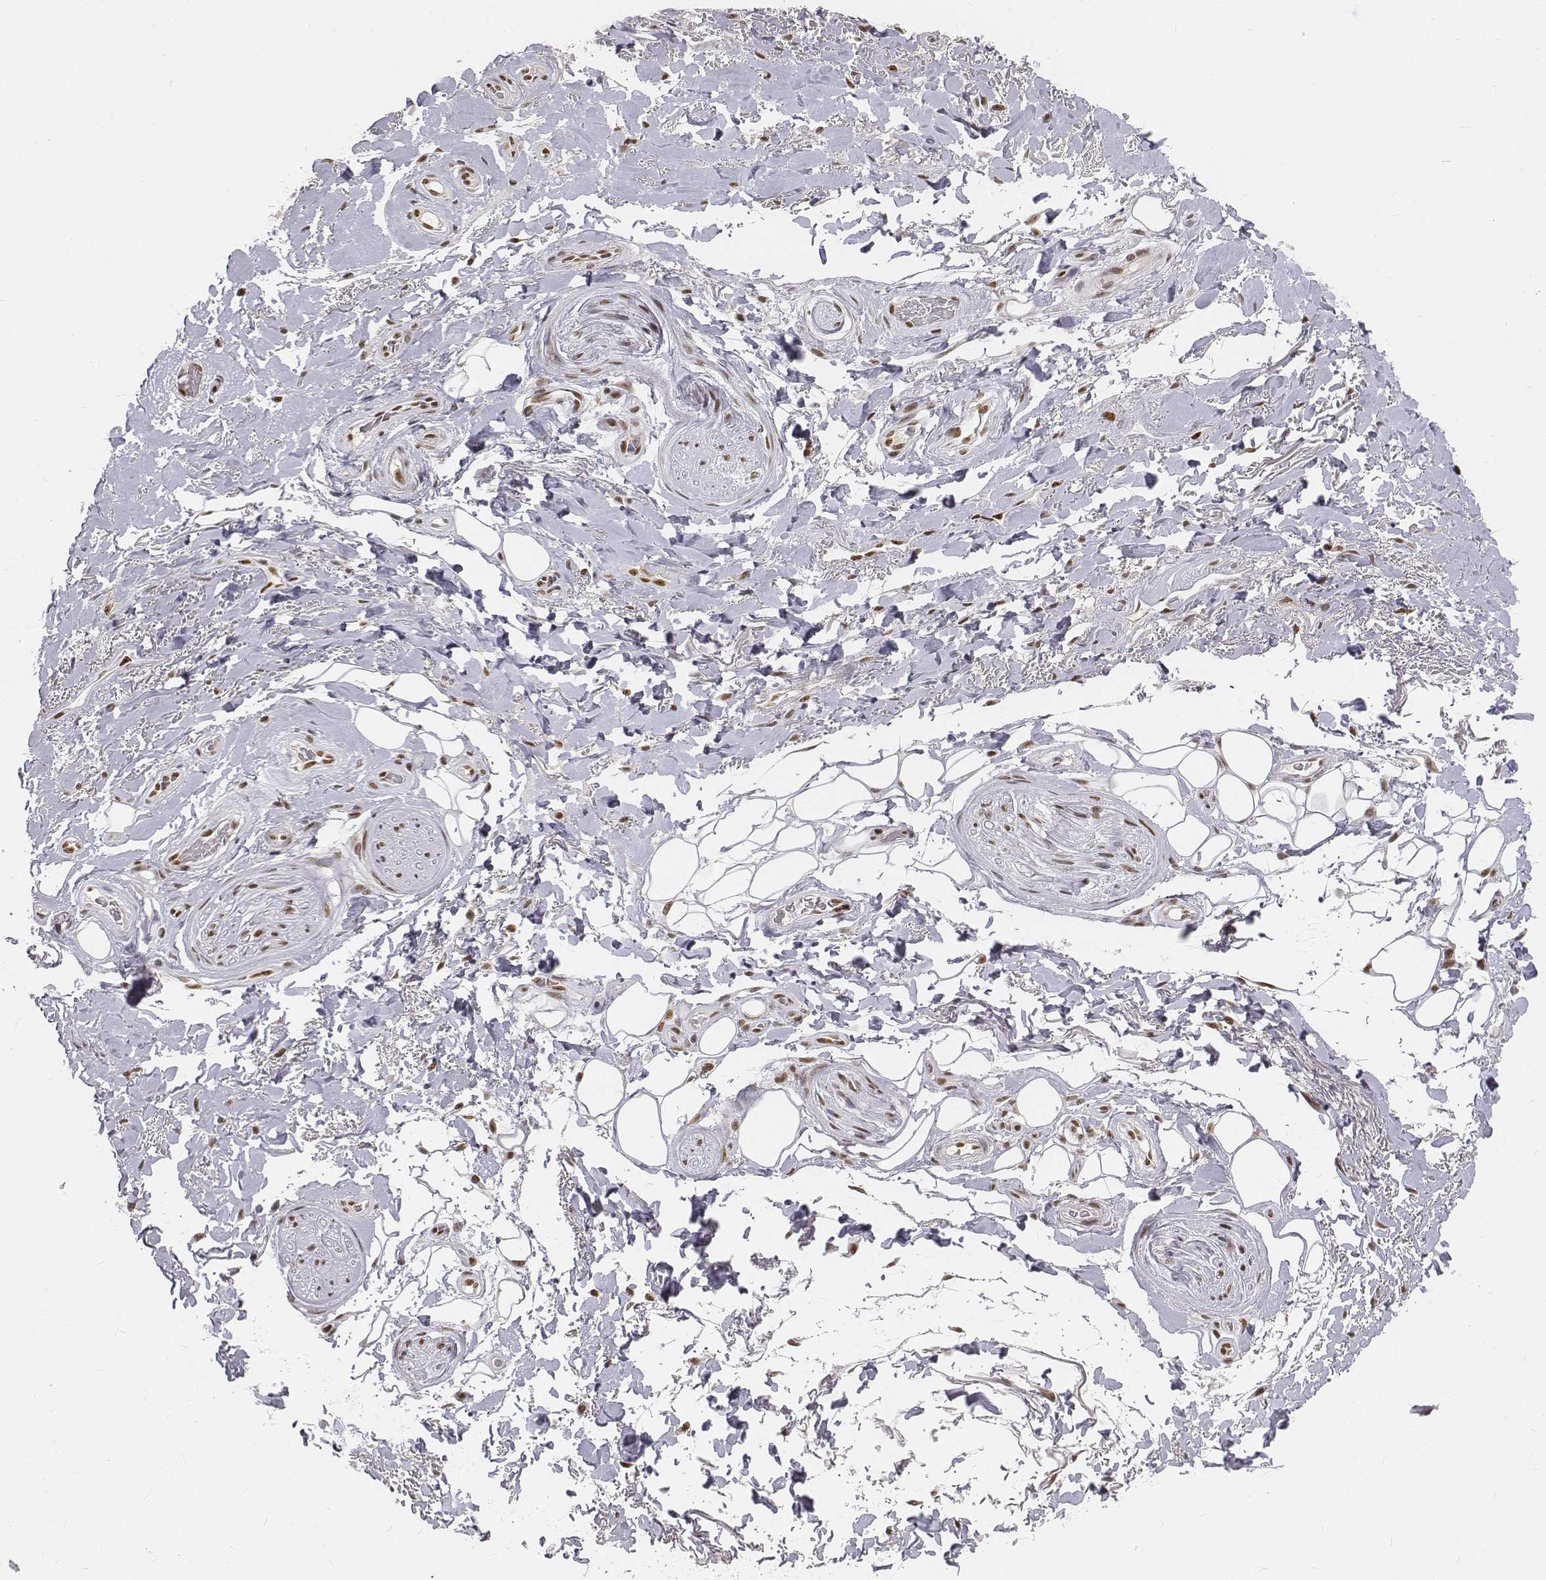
{"staining": {"intensity": "moderate", "quantity": ">75%", "location": "nuclear"}, "tissue": "adipose tissue", "cell_type": "Adipocytes", "image_type": "normal", "snomed": [{"axis": "morphology", "description": "Normal tissue, NOS"}, {"axis": "topography", "description": "Anal"}, {"axis": "topography", "description": "Peripheral nerve tissue"}], "caption": "IHC of normal human adipose tissue displays medium levels of moderate nuclear staining in approximately >75% of adipocytes.", "gene": "PHF6", "patient": {"sex": "male", "age": 53}}